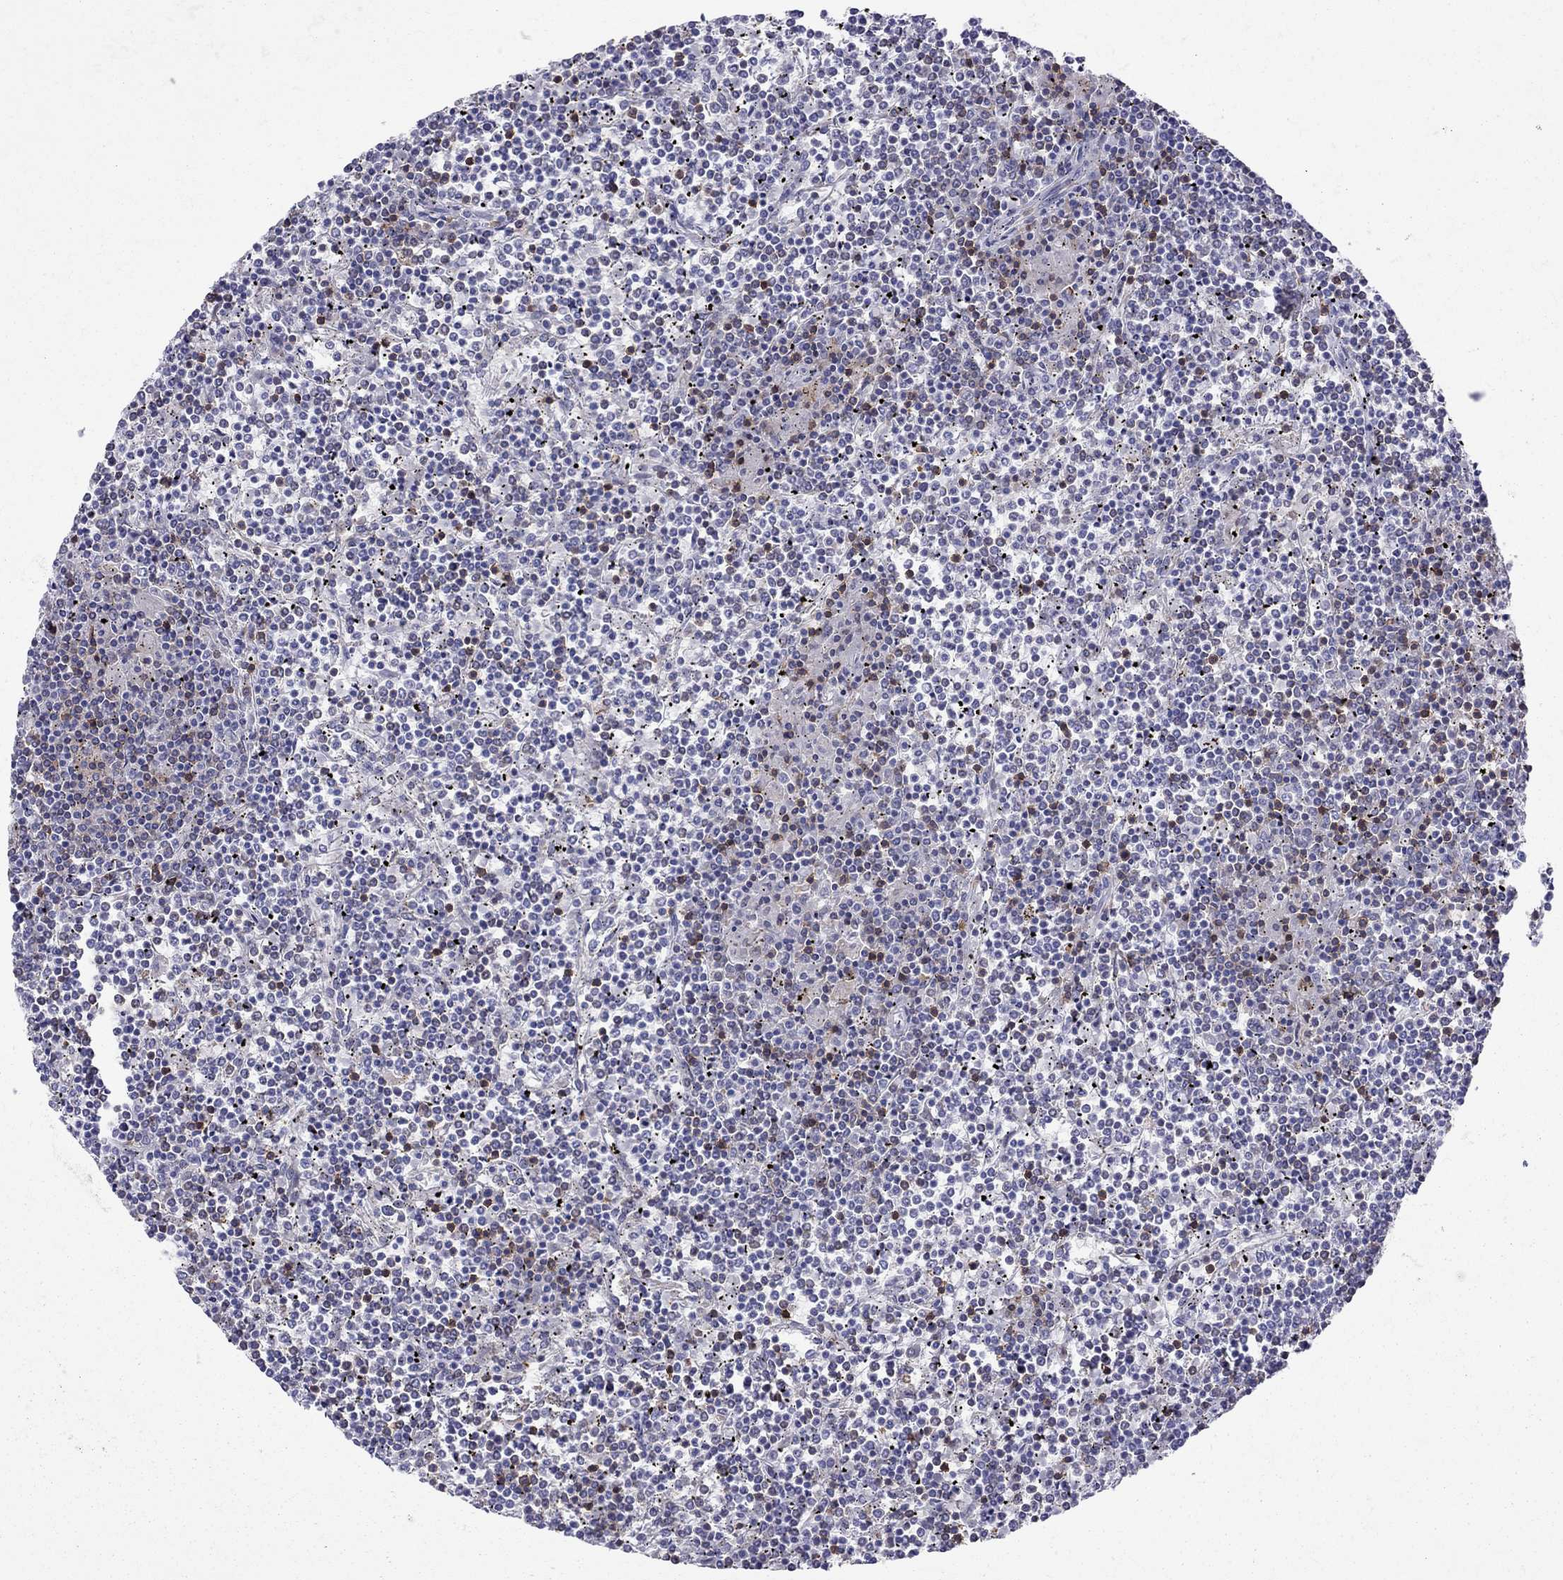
{"staining": {"intensity": "negative", "quantity": "none", "location": "none"}, "tissue": "lymphoma", "cell_type": "Tumor cells", "image_type": "cancer", "snomed": [{"axis": "morphology", "description": "Malignant lymphoma, non-Hodgkin's type, Low grade"}, {"axis": "topography", "description": "Spleen"}], "caption": "Immunohistochemical staining of malignant lymphoma, non-Hodgkin's type (low-grade) displays no significant expression in tumor cells.", "gene": "MND1", "patient": {"sex": "female", "age": 19}}